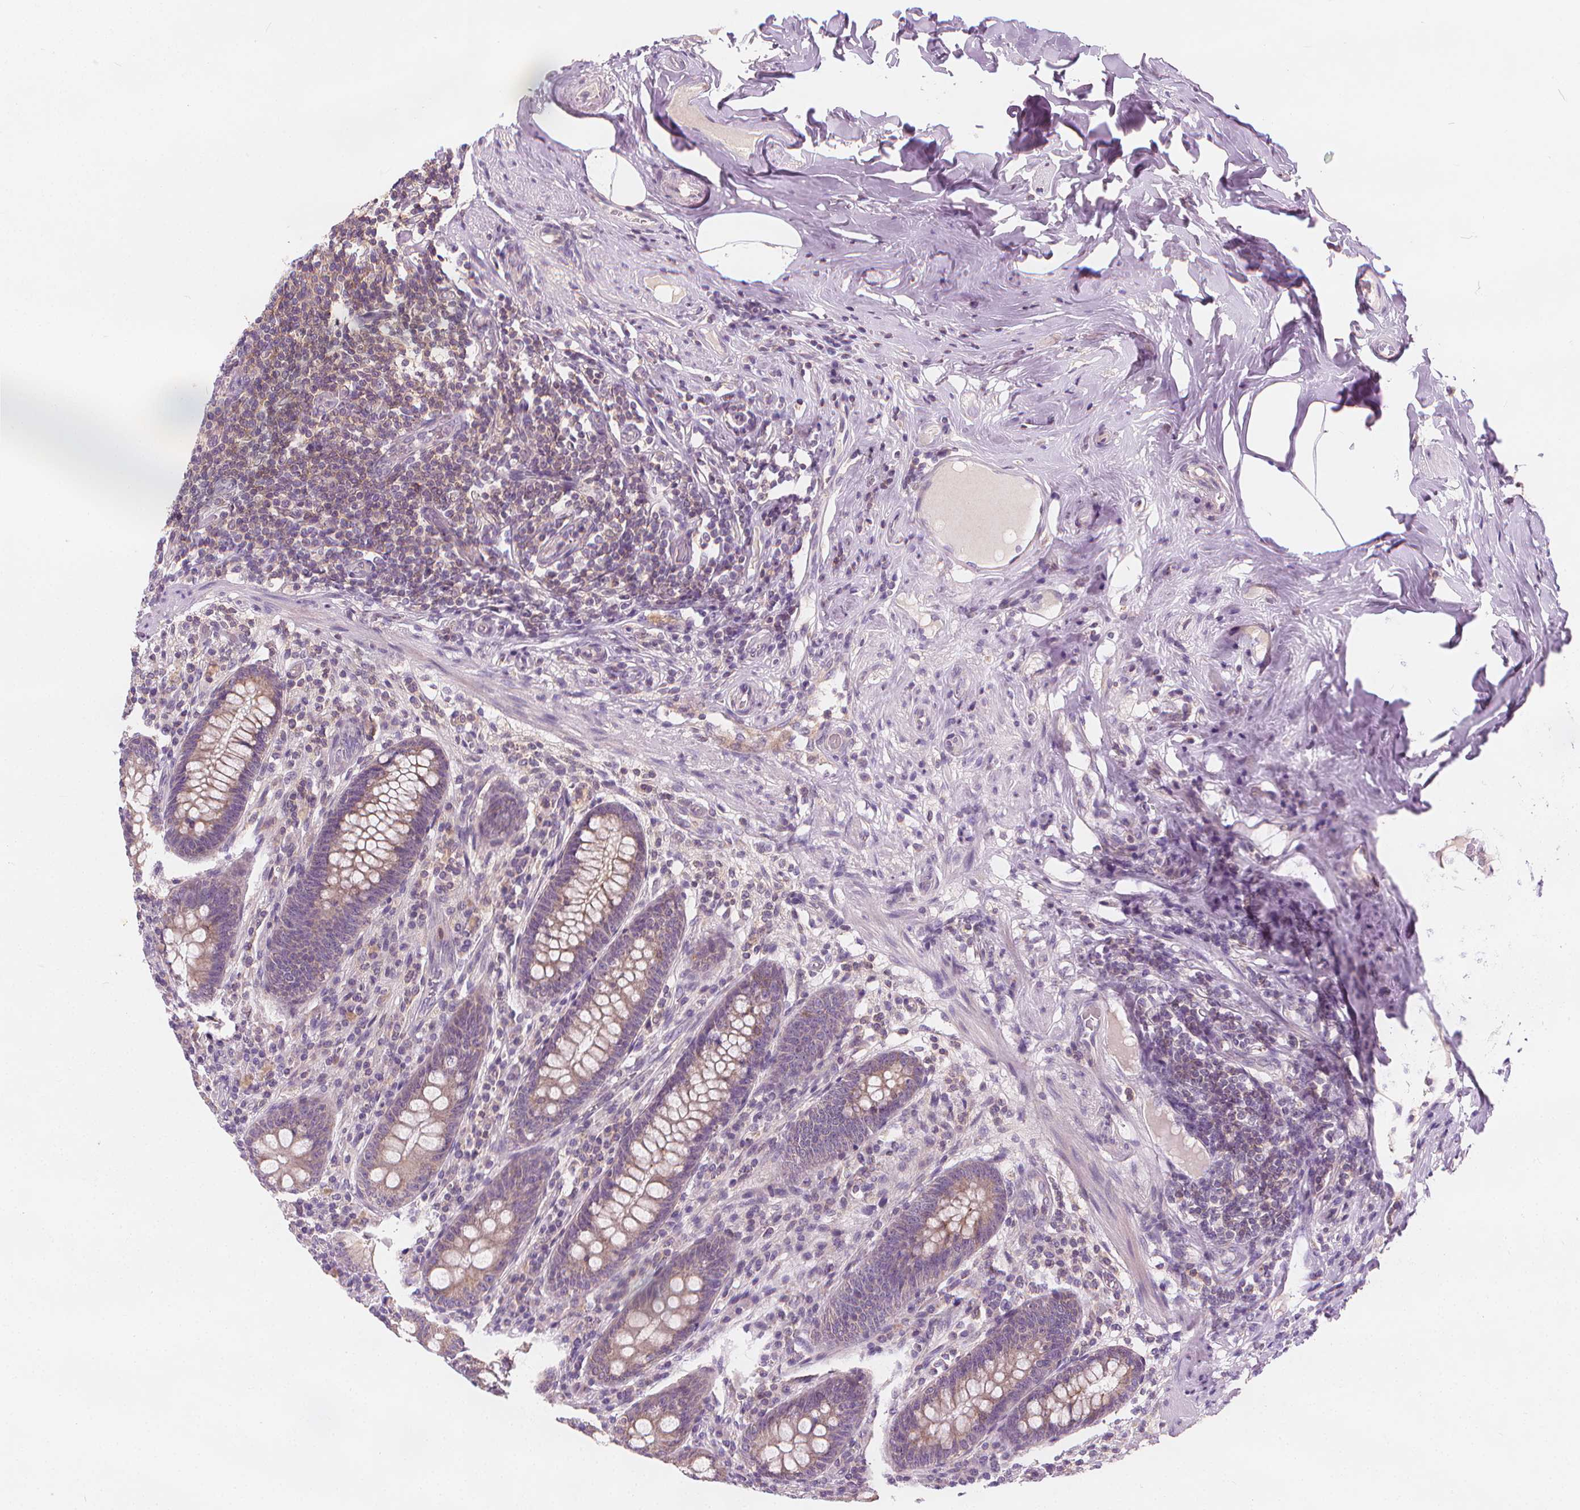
{"staining": {"intensity": "moderate", "quantity": "25%-75%", "location": "cytoplasmic/membranous"}, "tissue": "appendix", "cell_type": "Glandular cells", "image_type": "normal", "snomed": [{"axis": "morphology", "description": "Normal tissue, NOS"}, {"axis": "topography", "description": "Appendix"}], "caption": "Immunohistochemical staining of benign human appendix shows medium levels of moderate cytoplasmic/membranous positivity in about 25%-75% of glandular cells.", "gene": "RAB20", "patient": {"sex": "male", "age": 71}}